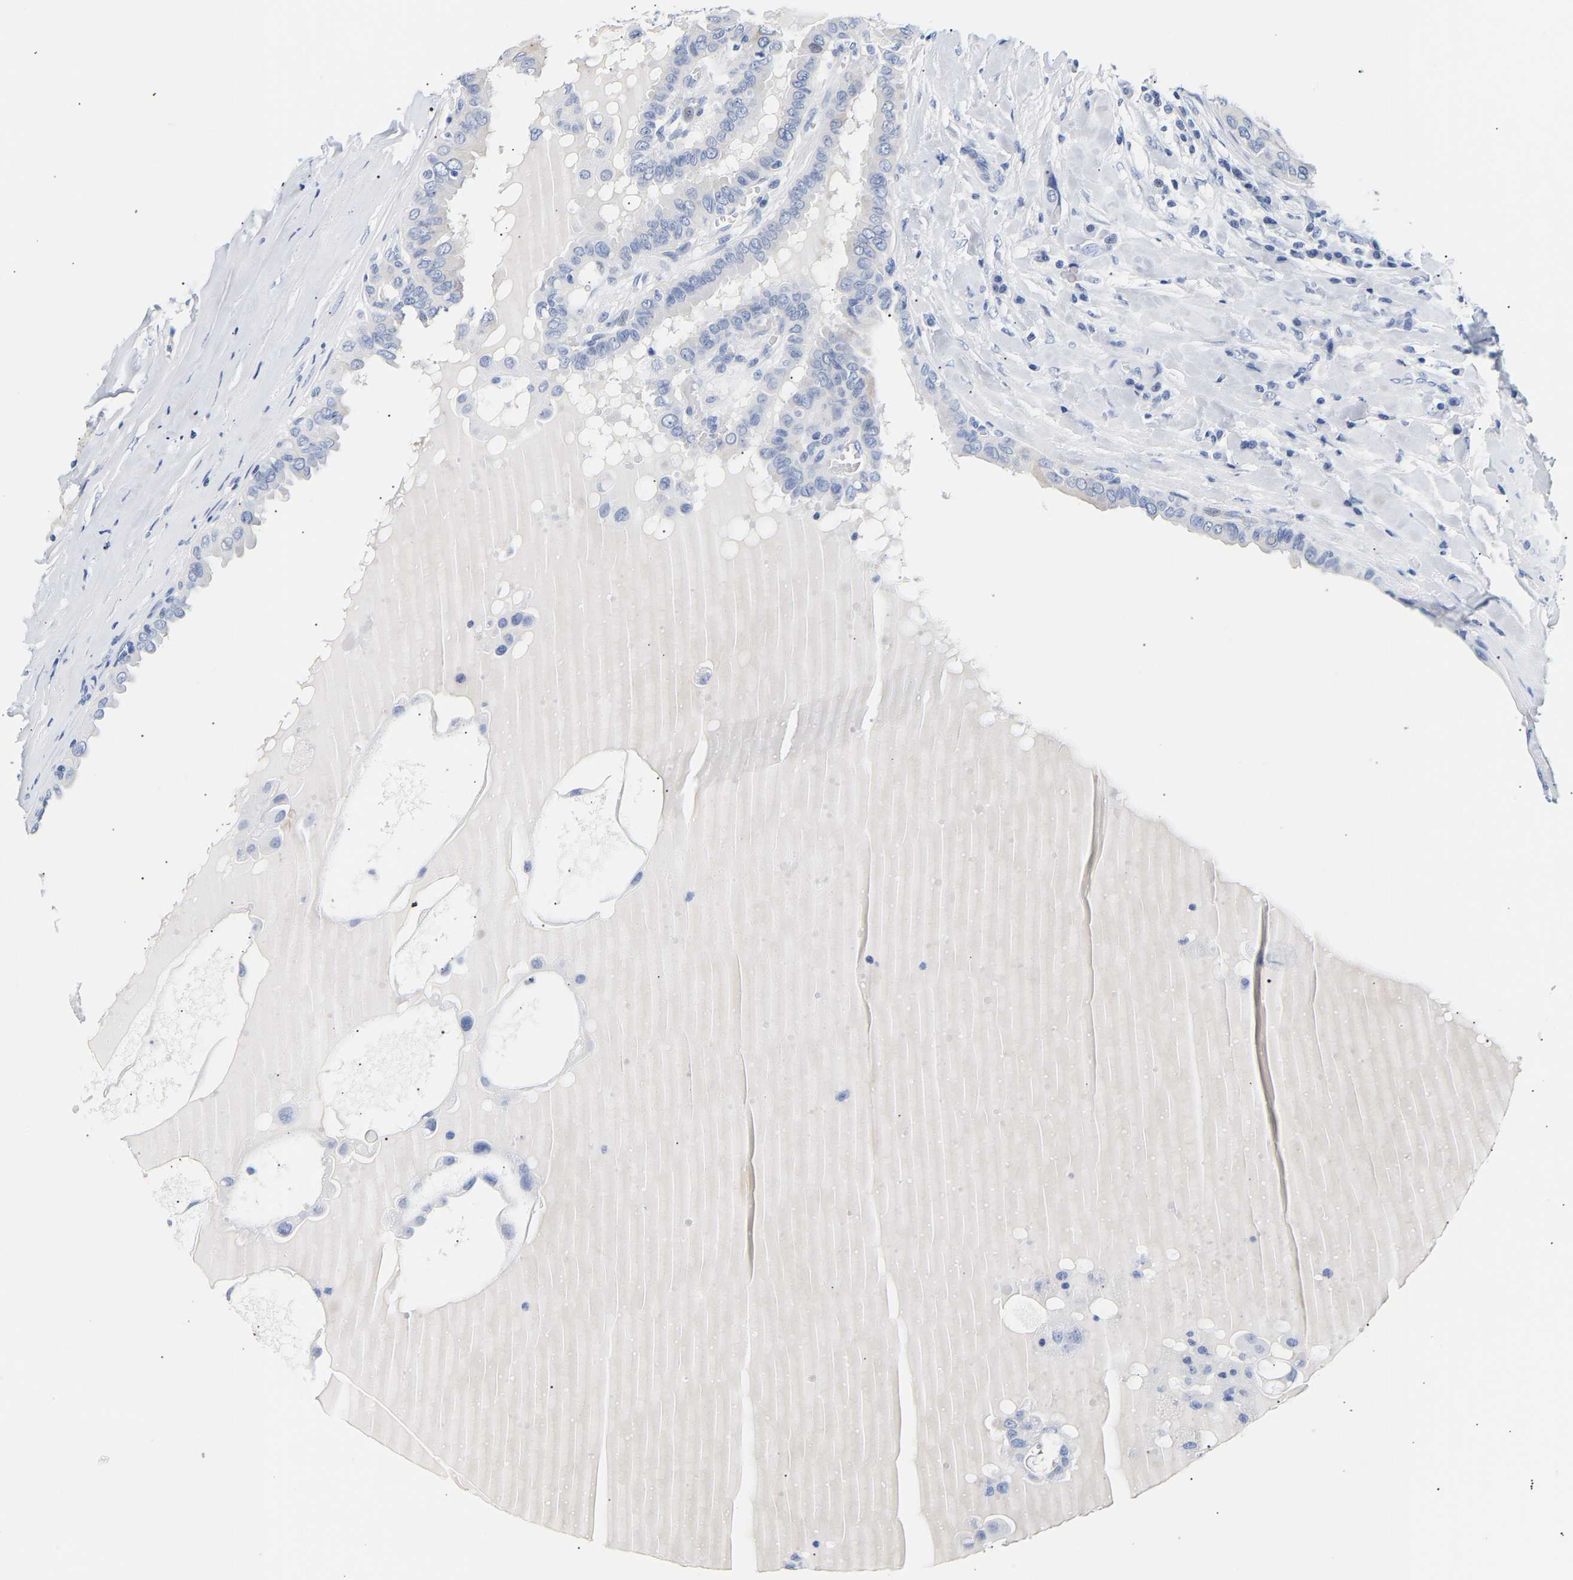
{"staining": {"intensity": "negative", "quantity": "none", "location": "none"}, "tissue": "thyroid cancer", "cell_type": "Tumor cells", "image_type": "cancer", "snomed": [{"axis": "morphology", "description": "Papillary adenocarcinoma, NOS"}, {"axis": "topography", "description": "Thyroid gland"}], "caption": "Immunohistochemistry micrograph of neoplastic tissue: human thyroid papillary adenocarcinoma stained with DAB exhibits no significant protein expression in tumor cells.", "gene": "SPINK2", "patient": {"sex": "male", "age": 33}}